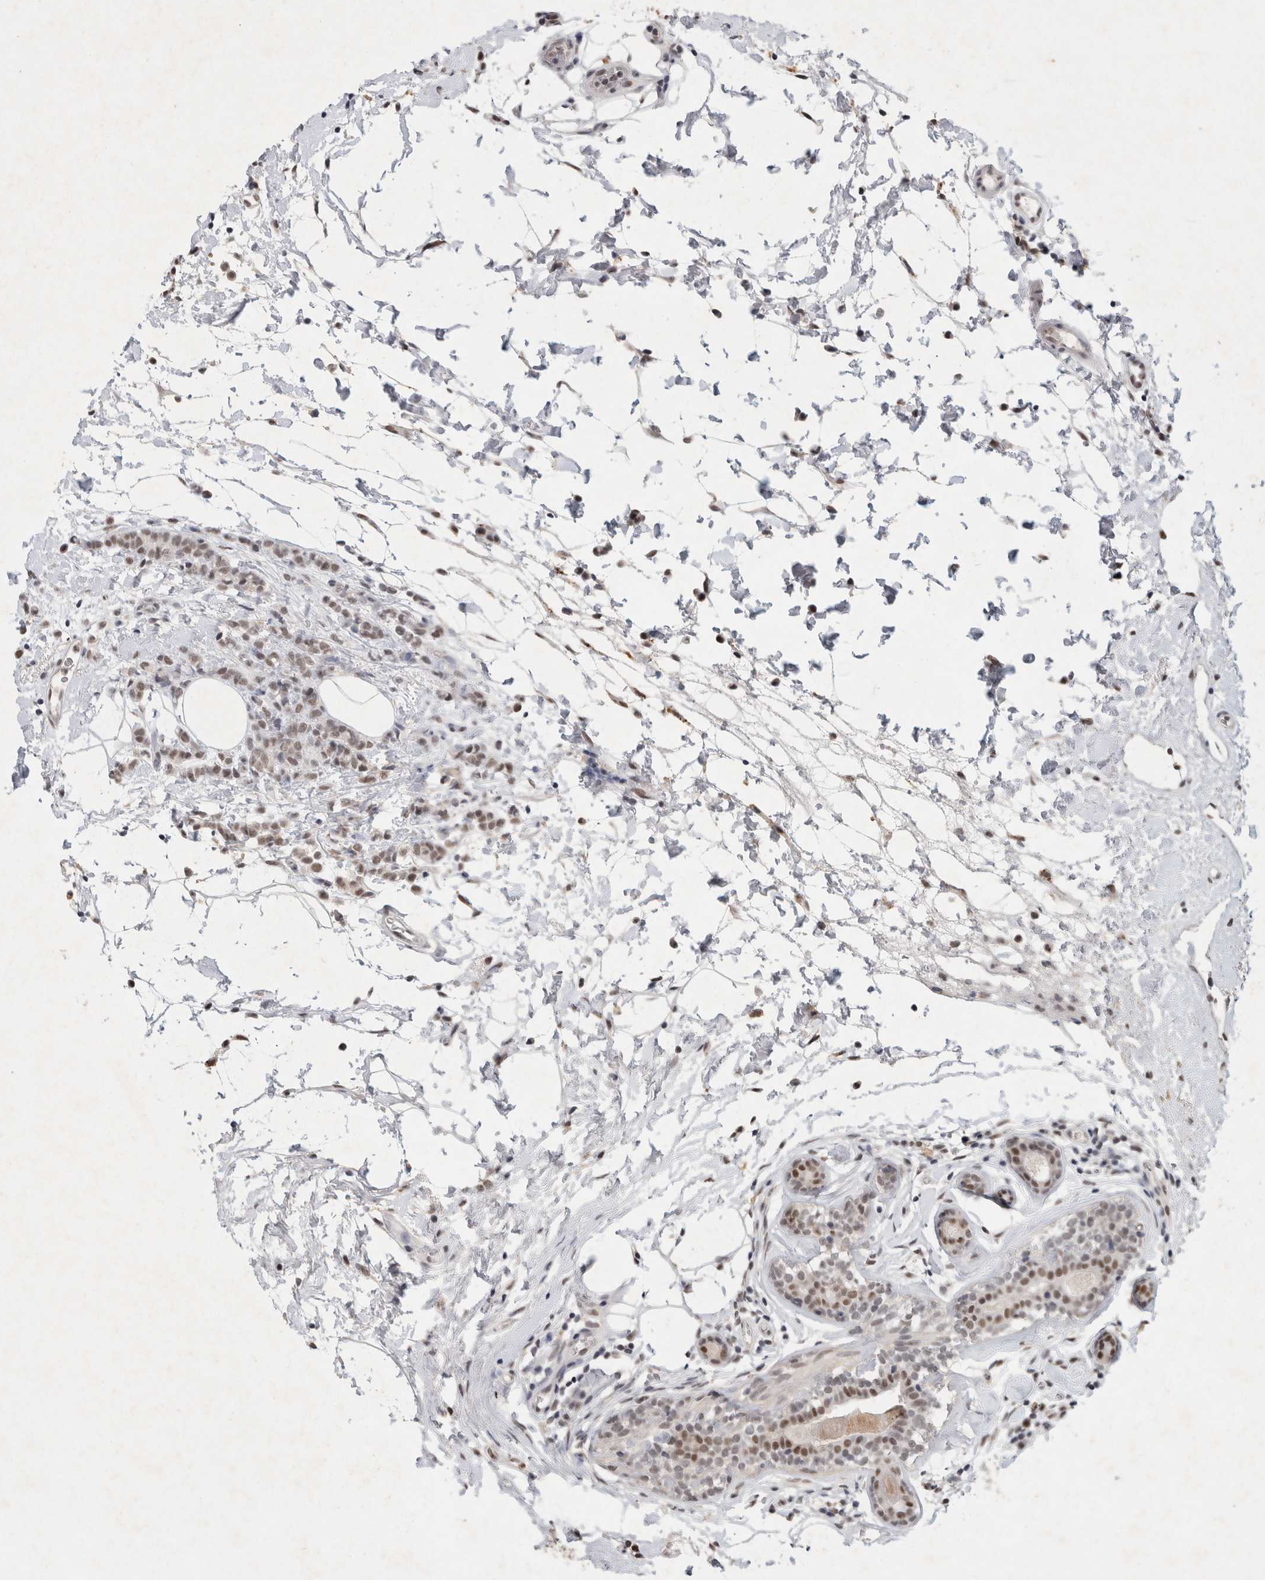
{"staining": {"intensity": "weak", "quantity": ">75%", "location": "nuclear"}, "tissue": "breast cancer", "cell_type": "Tumor cells", "image_type": "cancer", "snomed": [{"axis": "morphology", "description": "Lobular carcinoma"}, {"axis": "topography", "description": "Breast"}], "caption": "Protein staining of breast lobular carcinoma tissue exhibits weak nuclear expression in about >75% of tumor cells.", "gene": "XRCC5", "patient": {"sex": "female", "age": 50}}